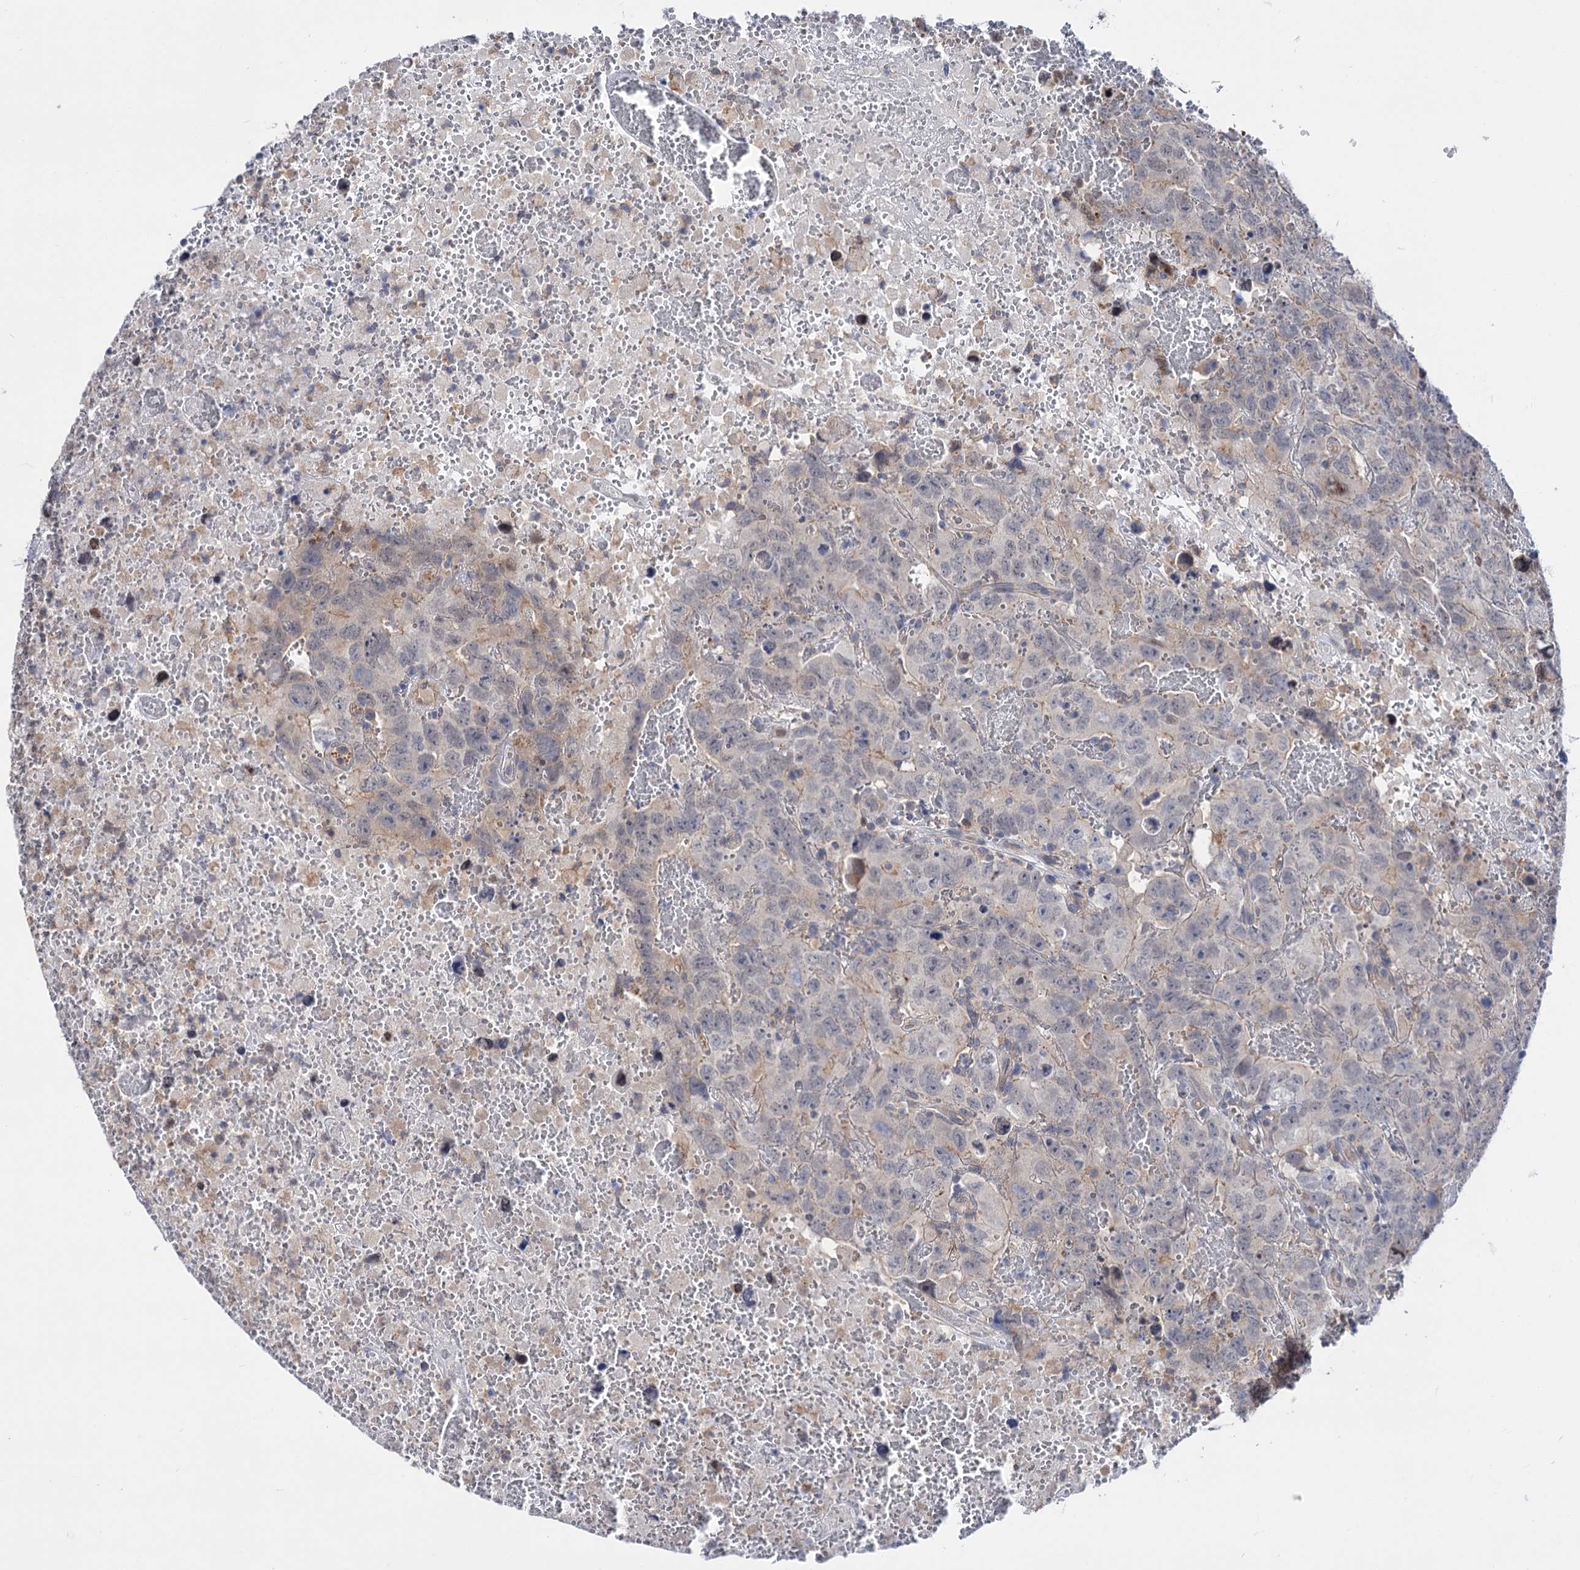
{"staining": {"intensity": "negative", "quantity": "none", "location": "none"}, "tissue": "testis cancer", "cell_type": "Tumor cells", "image_type": "cancer", "snomed": [{"axis": "morphology", "description": "Carcinoma, Embryonal, NOS"}, {"axis": "topography", "description": "Testis"}], "caption": "Testis cancer was stained to show a protein in brown. There is no significant expression in tumor cells. The staining was performed using DAB to visualize the protein expression in brown, while the nuclei were stained in blue with hematoxylin (Magnification: 20x).", "gene": "NEK10", "patient": {"sex": "male", "age": 45}}